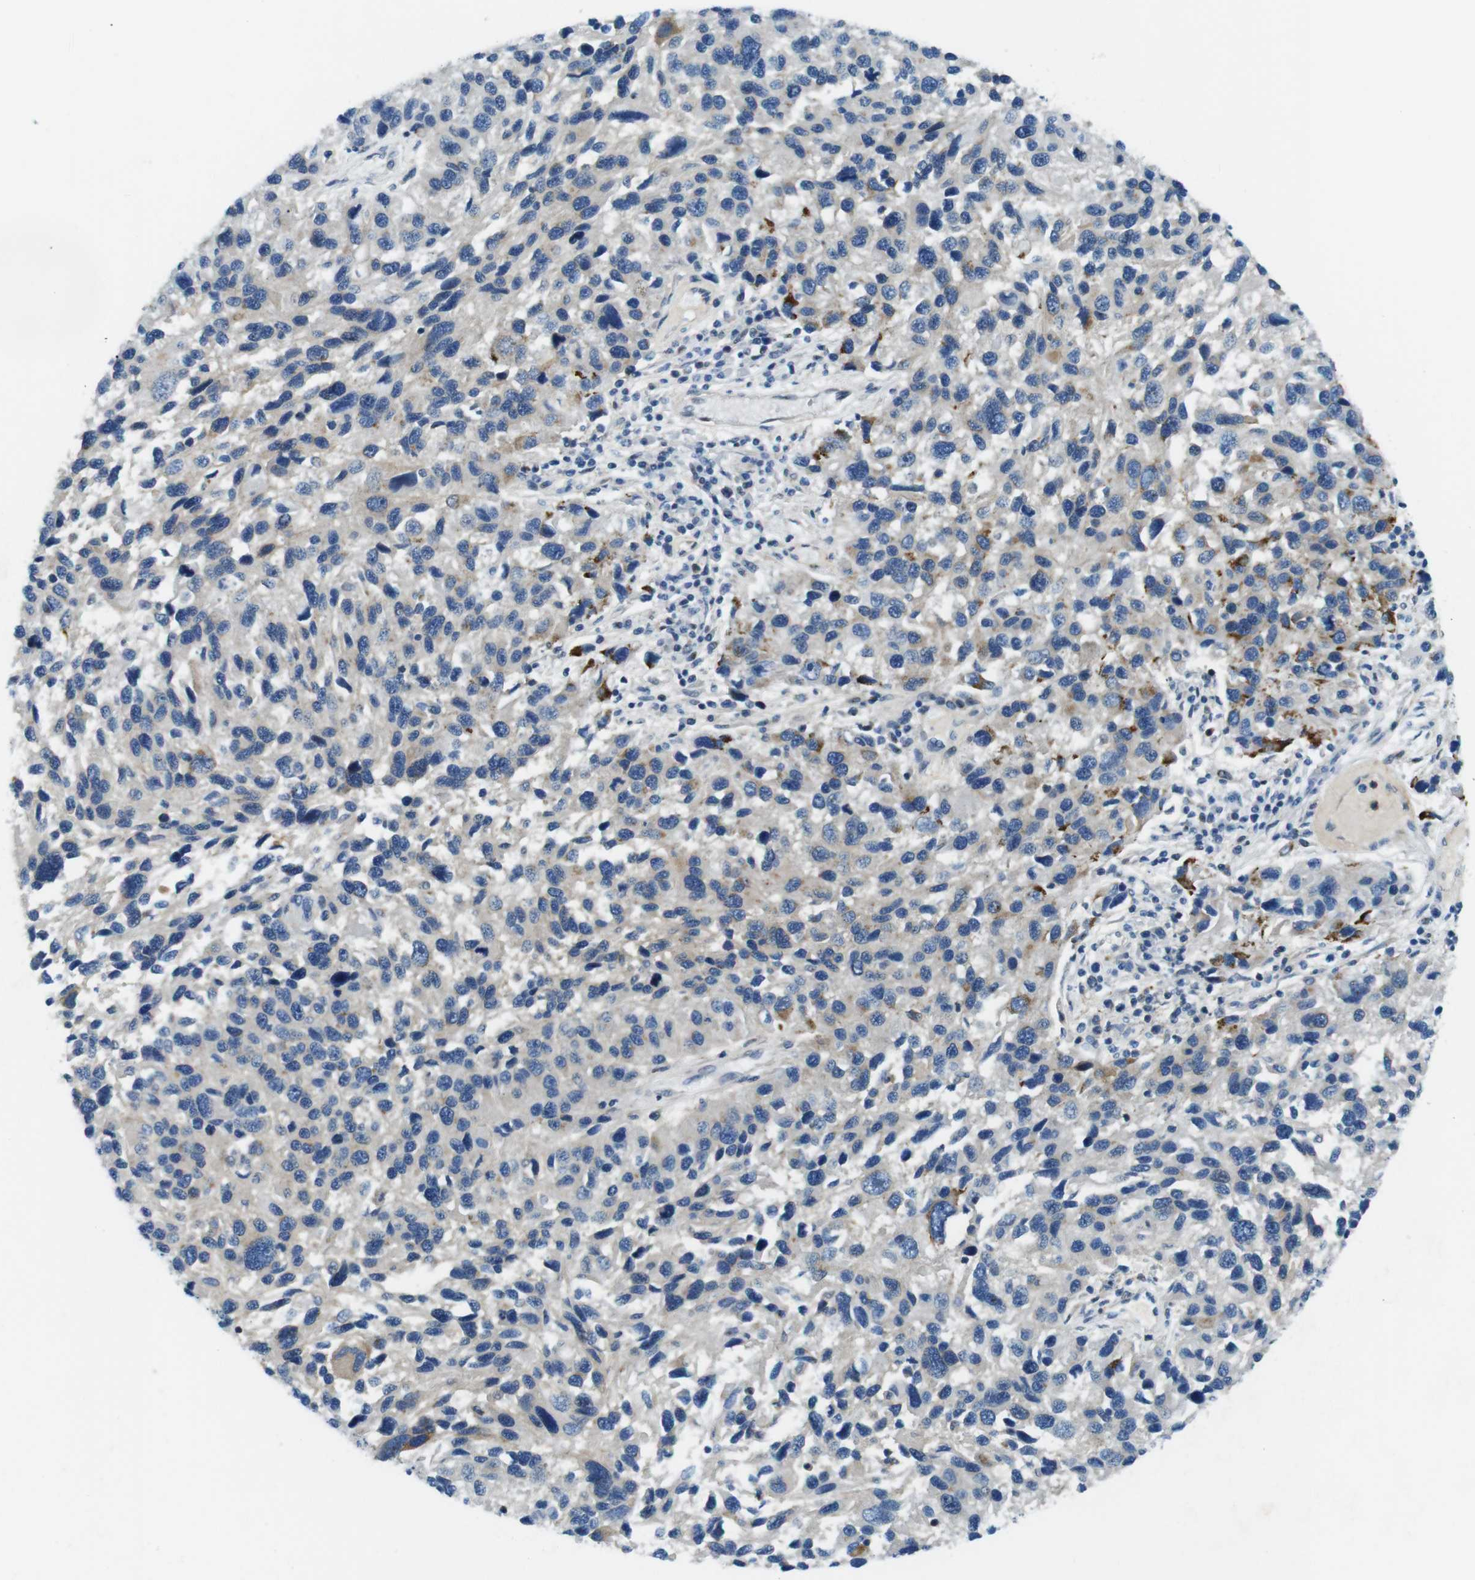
{"staining": {"intensity": "weak", "quantity": "<25%", "location": "cytoplasmic/membranous"}, "tissue": "melanoma", "cell_type": "Tumor cells", "image_type": "cancer", "snomed": [{"axis": "morphology", "description": "Malignant melanoma, NOS"}, {"axis": "topography", "description": "Skin"}], "caption": "Tumor cells show no significant positivity in melanoma.", "gene": "ZDHHC3", "patient": {"sex": "male", "age": 53}}